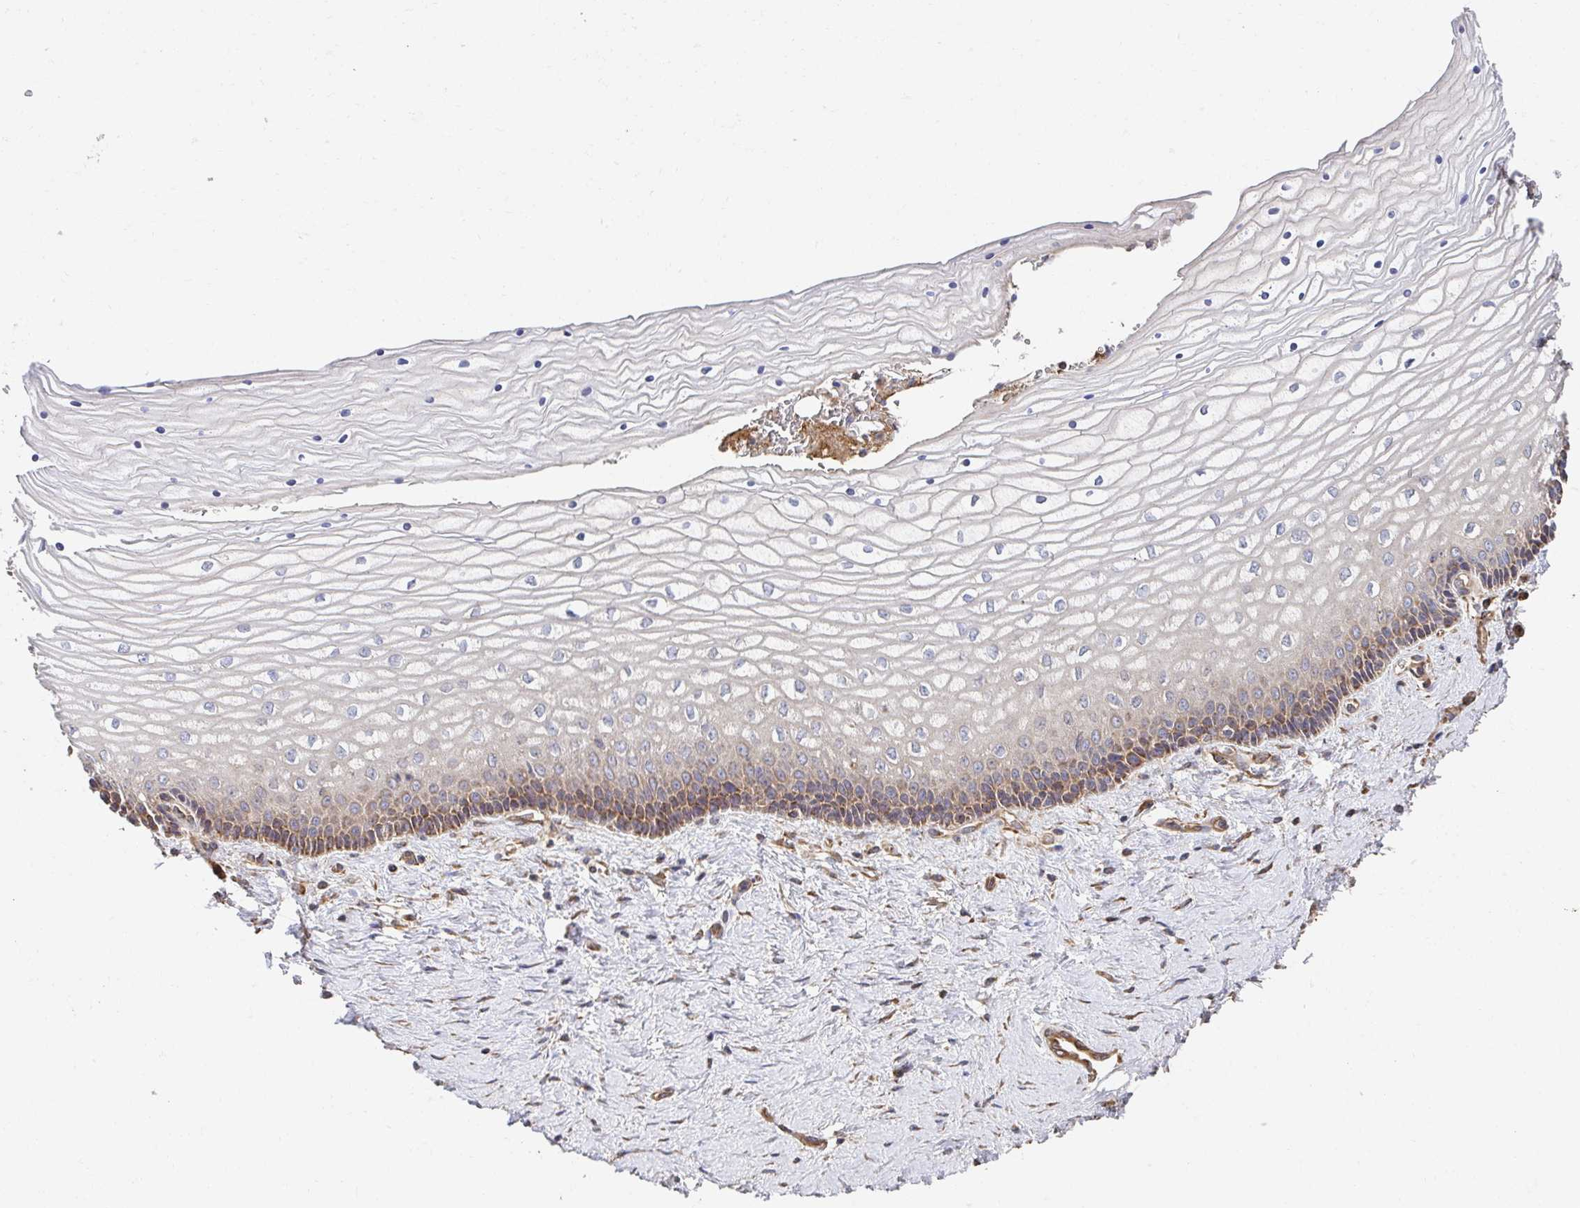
{"staining": {"intensity": "moderate", "quantity": "25%-75%", "location": "cytoplasmic/membranous"}, "tissue": "vagina", "cell_type": "Squamous epithelial cells", "image_type": "normal", "snomed": [{"axis": "morphology", "description": "Normal tissue, NOS"}, {"axis": "topography", "description": "Vagina"}], "caption": "Normal vagina was stained to show a protein in brown. There is medium levels of moderate cytoplasmic/membranous positivity in about 25%-75% of squamous epithelial cells. Immunohistochemistry (ihc) stains the protein of interest in brown and the nuclei are stained blue.", "gene": "APBB1", "patient": {"sex": "female", "age": 45}}